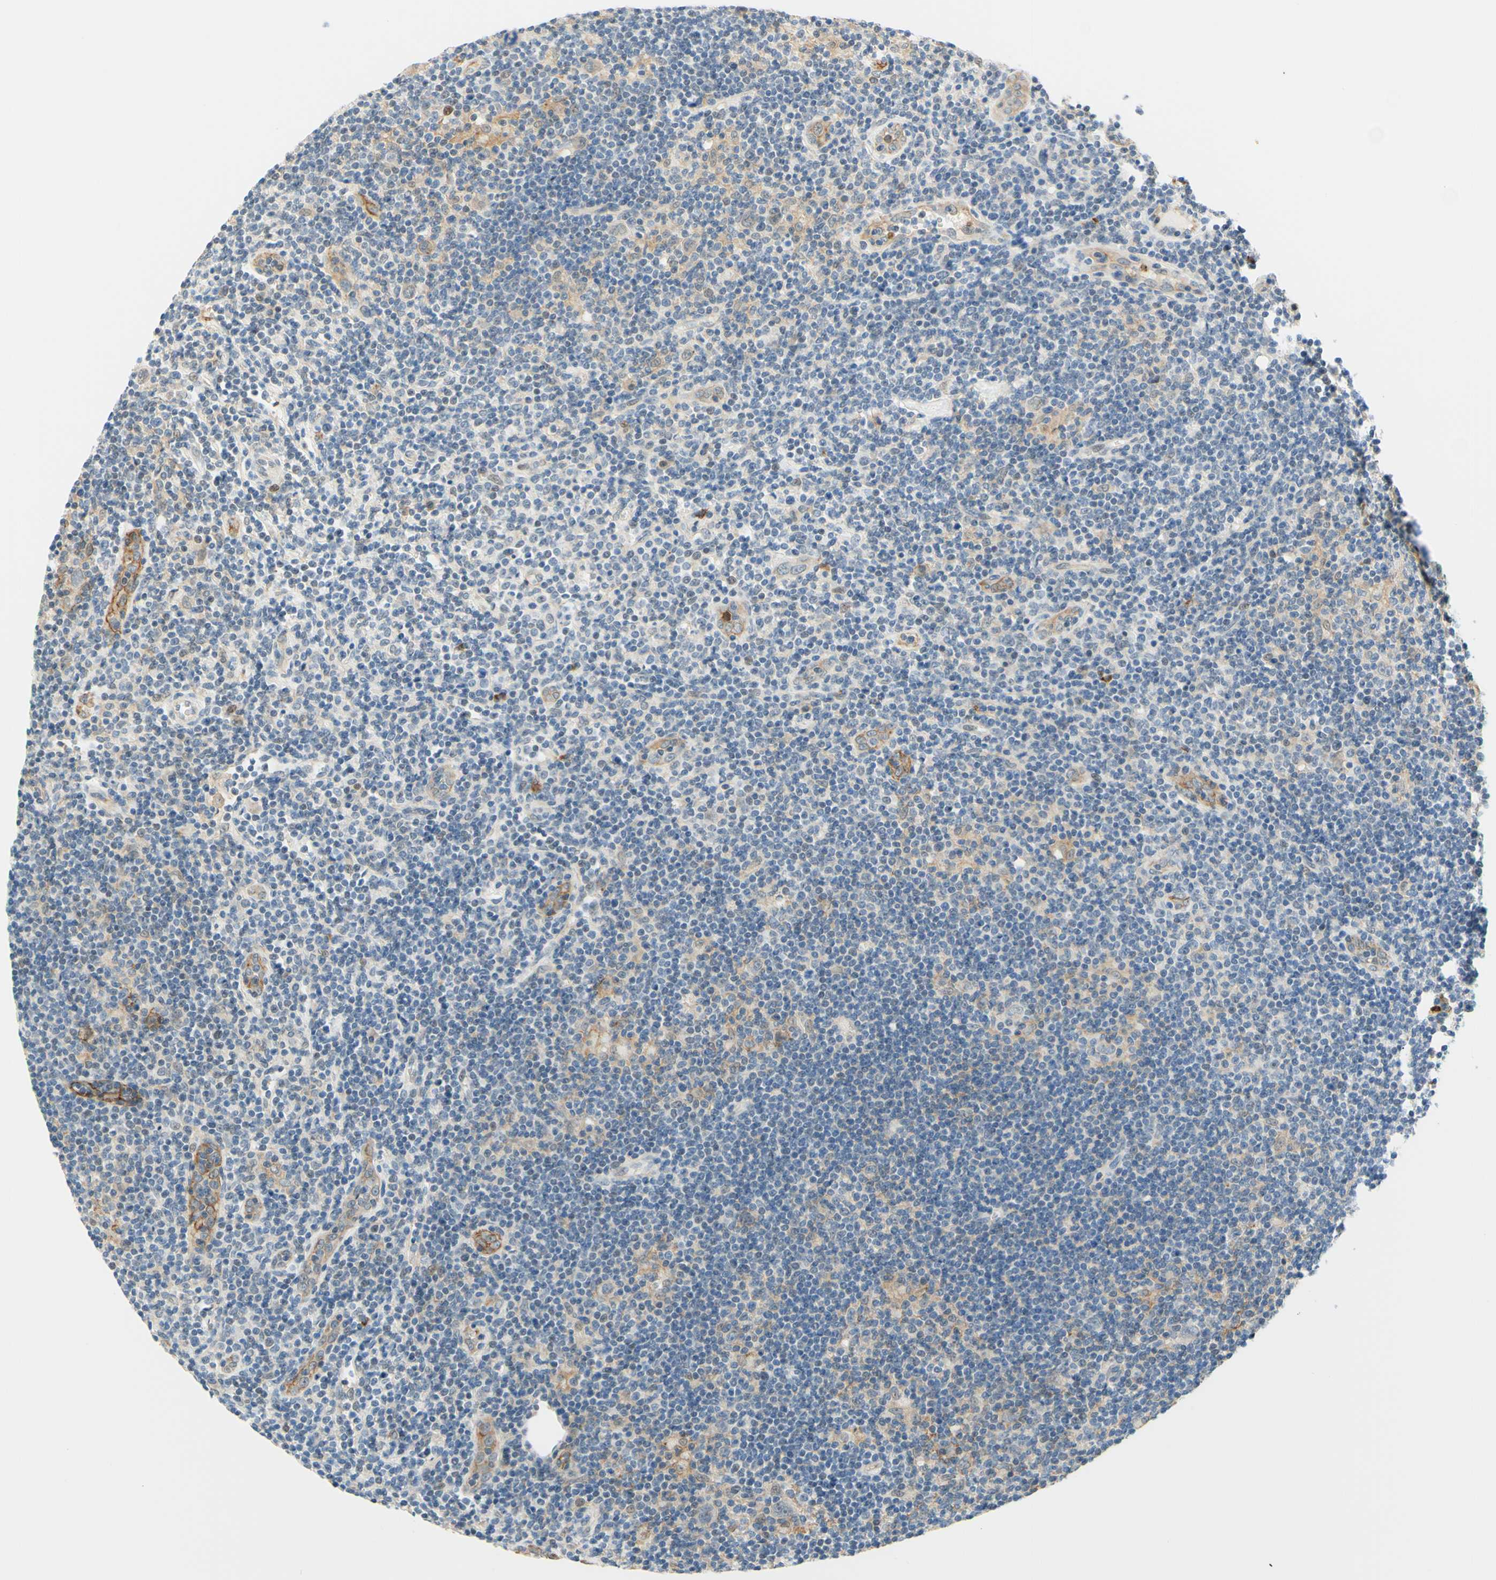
{"staining": {"intensity": "negative", "quantity": "none", "location": "none"}, "tissue": "lymphoma", "cell_type": "Tumor cells", "image_type": "cancer", "snomed": [{"axis": "morphology", "description": "Hodgkin's disease, NOS"}, {"axis": "topography", "description": "Lymph node"}], "caption": "Immunohistochemistry (IHC) image of neoplastic tissue: human Hodgkin's disease stained with DAB exhibits no significant protein expression in tumor cells.", "gene": "TREM2", "patient": {"sex": "female", "age": 57}}